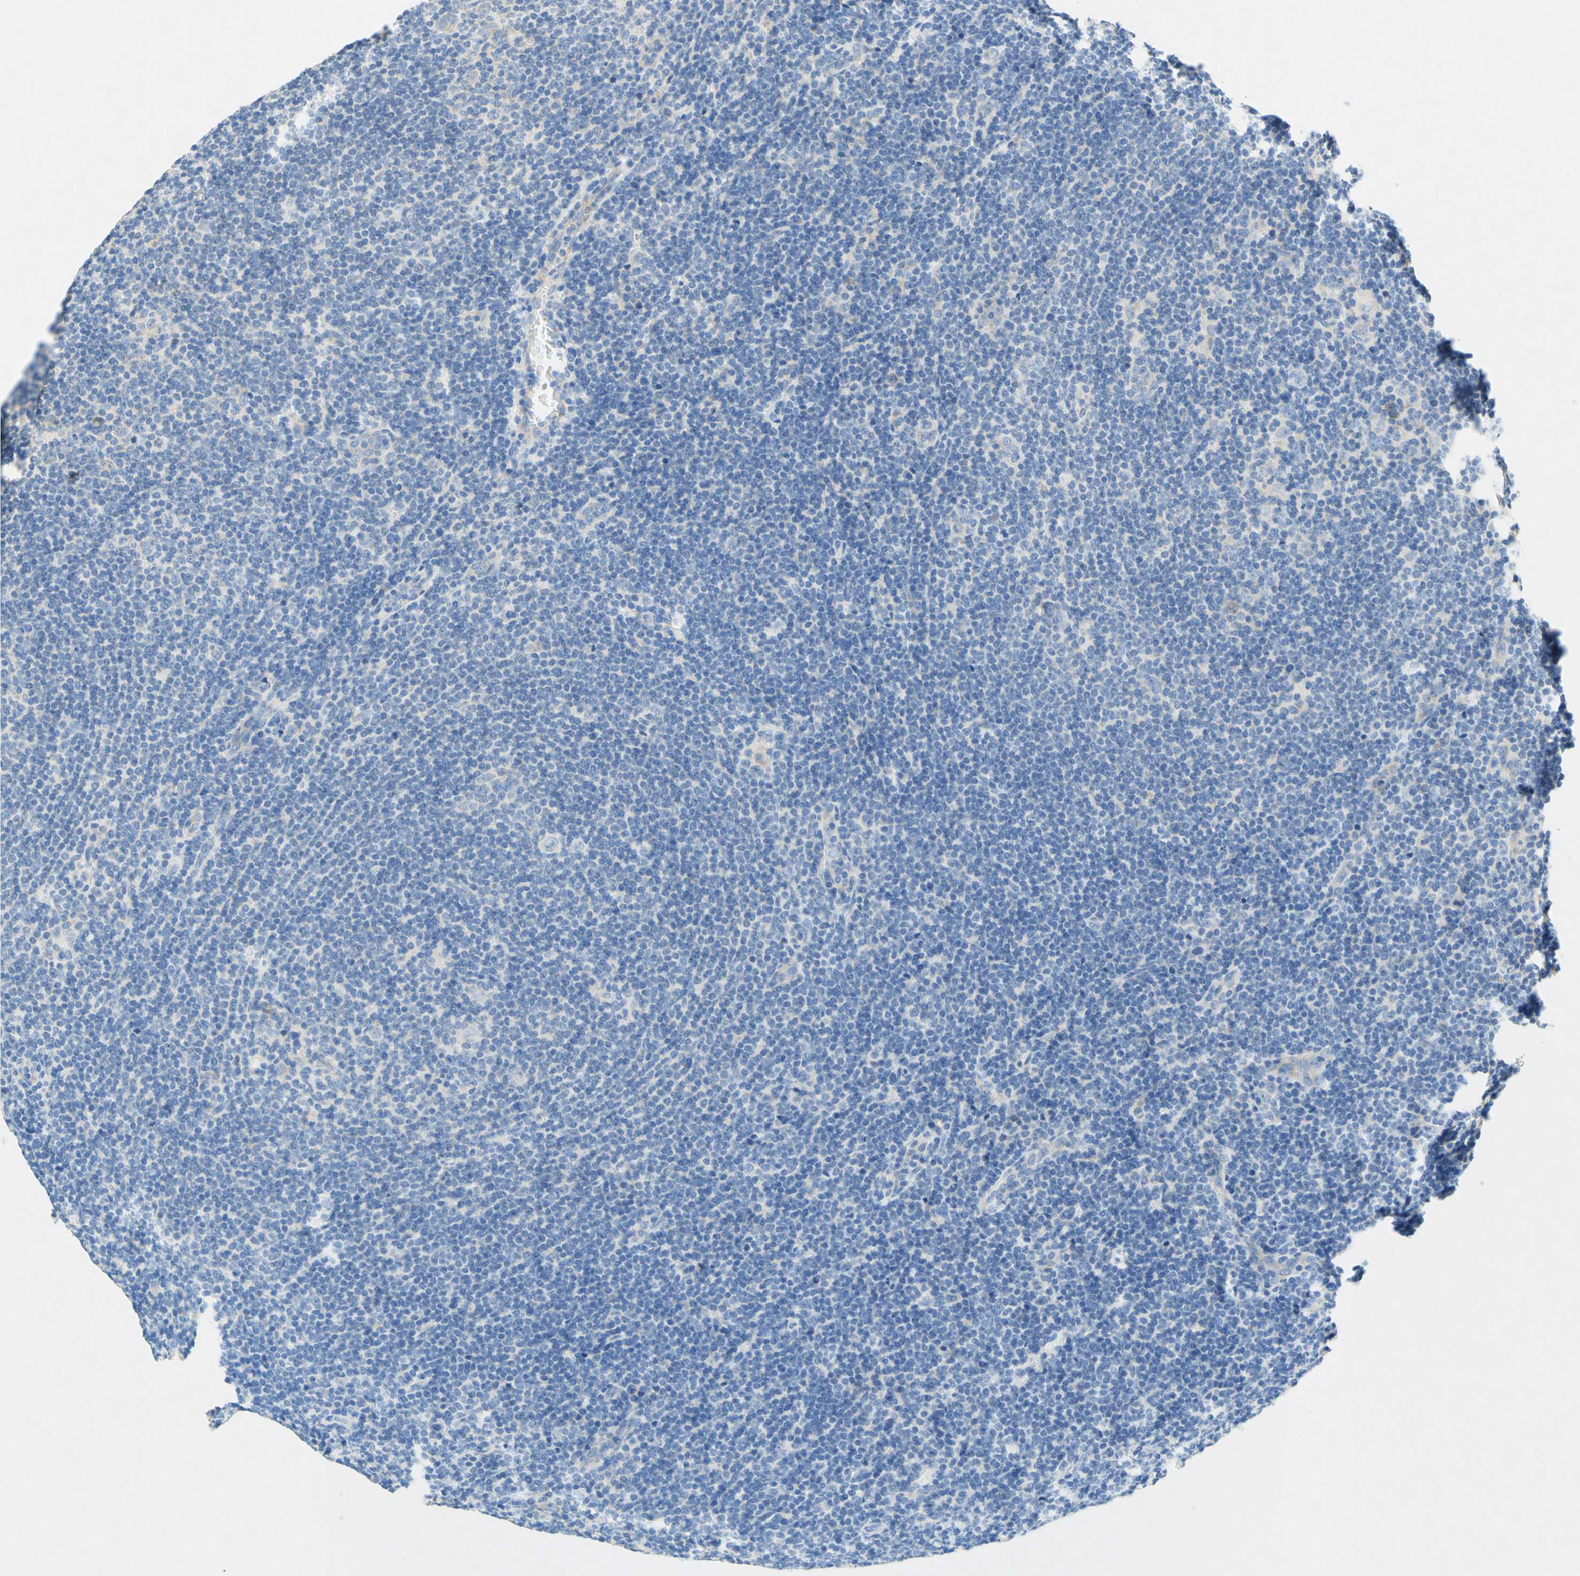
{"staining": {"intensity": "negative", "quantity": "none", "location": "none"}, "tissue": "lymphoma", "cell_type": "Tumor cells", "image_type": "cancer", "snomed": [{"axis": "morphology", "description": "Hodgkin's disease, NOS"}, {"axis": "topography", "description": "Lymph node"}], "caption": "A high-resolution image shows IHC staining of lymphoma, which shows no significant expression in tumor cells.", "gene": "SLC46A1", "patient": {"sex": "female", "age": 57}}